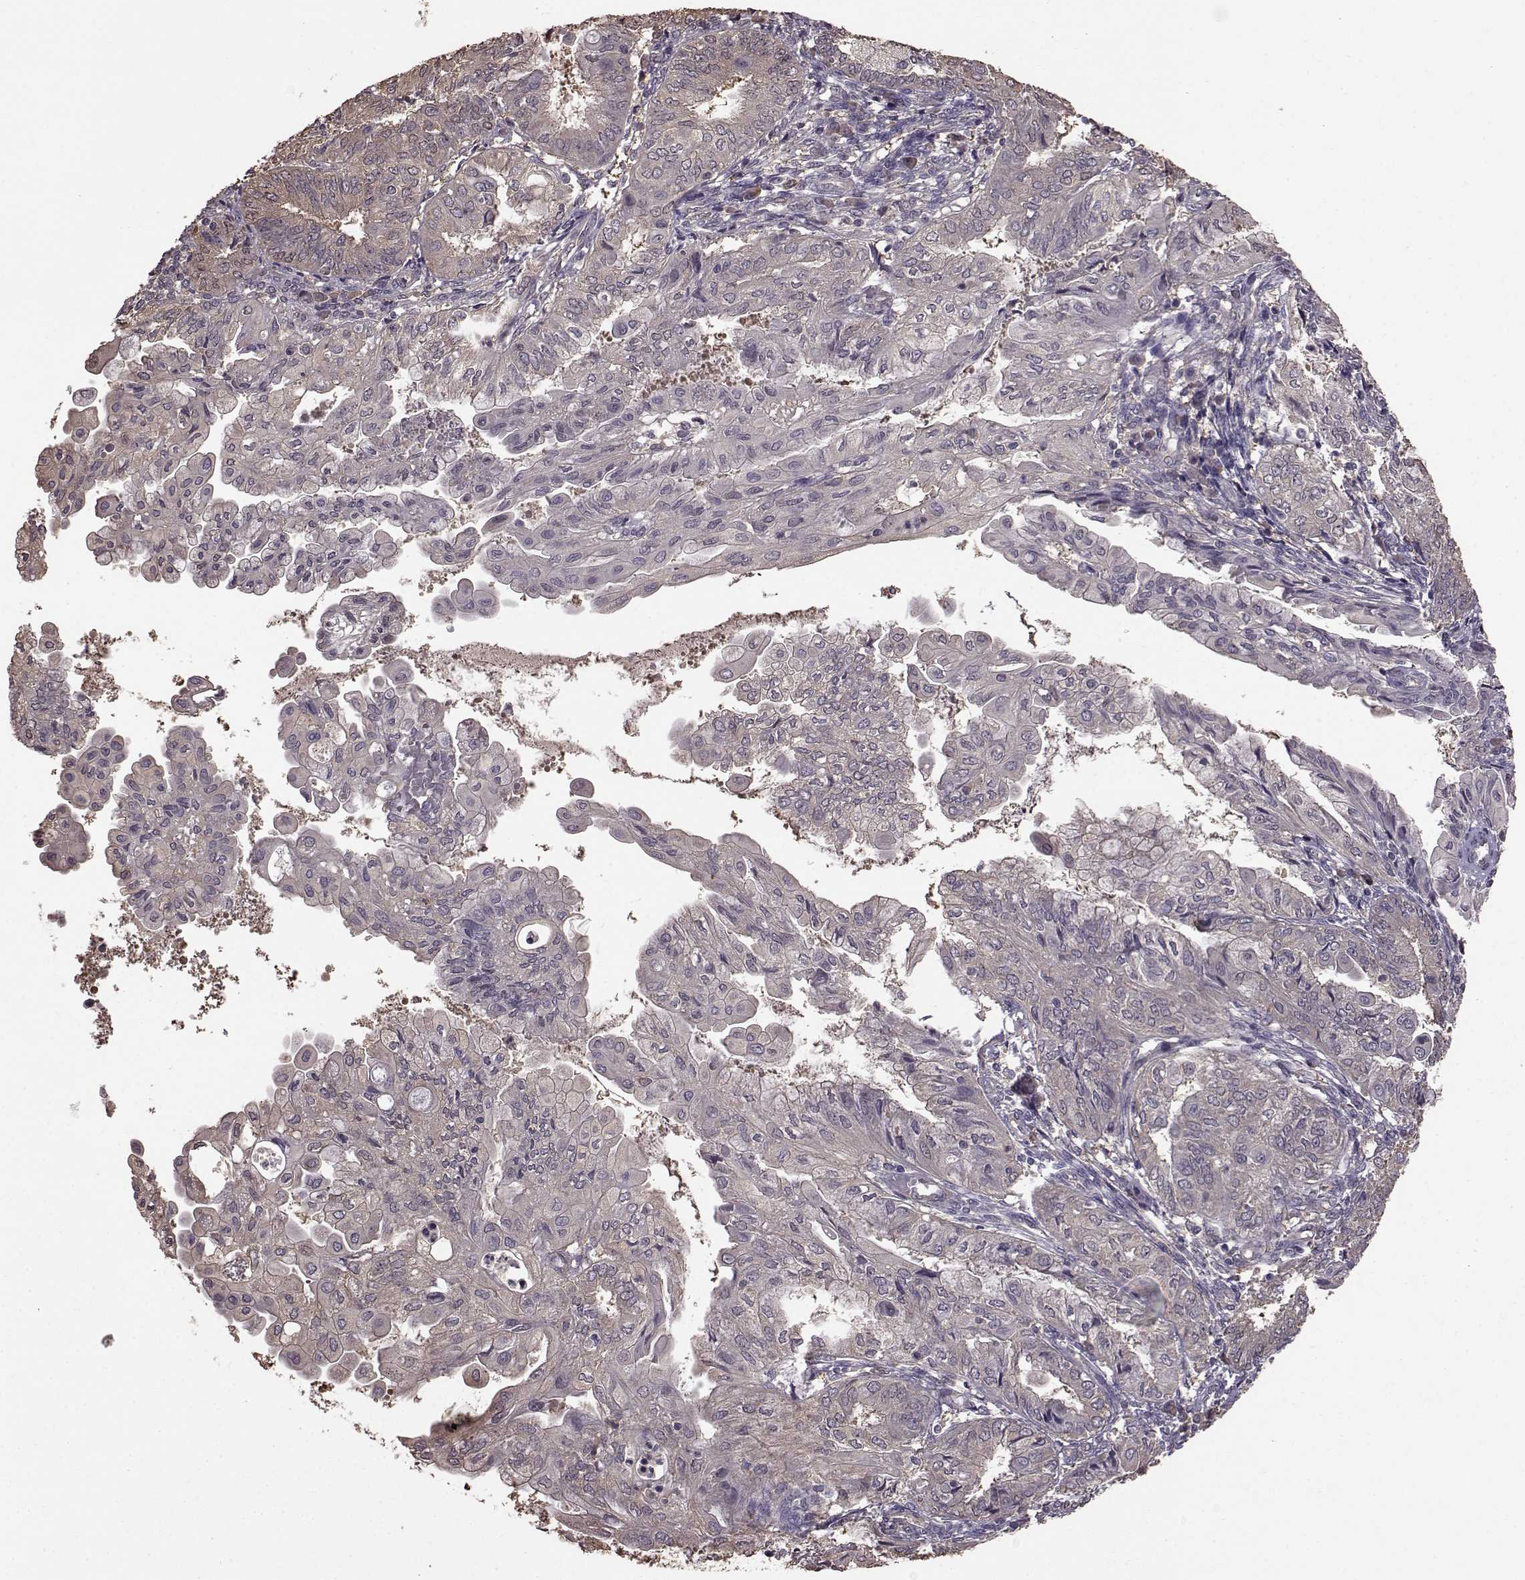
{"staining": {"intensity": "negative", "quantity": "none", "location": "none"}, "tissue": "endometrial cancer", "cell_type": "Tumor cells", "image_type": "cancer", "snomed": [{"axis": "morphology", "description": "Adenocarcinoma, NOS"}, {"axis": "topography", "description": "Endometrium"}], "caption": "An image of endometrial cancer stained for a protein demonstrates no brown staining in tumor cells.", "gene": "NME1-NME2", "patient": {"sex": "female", "age": 68}}